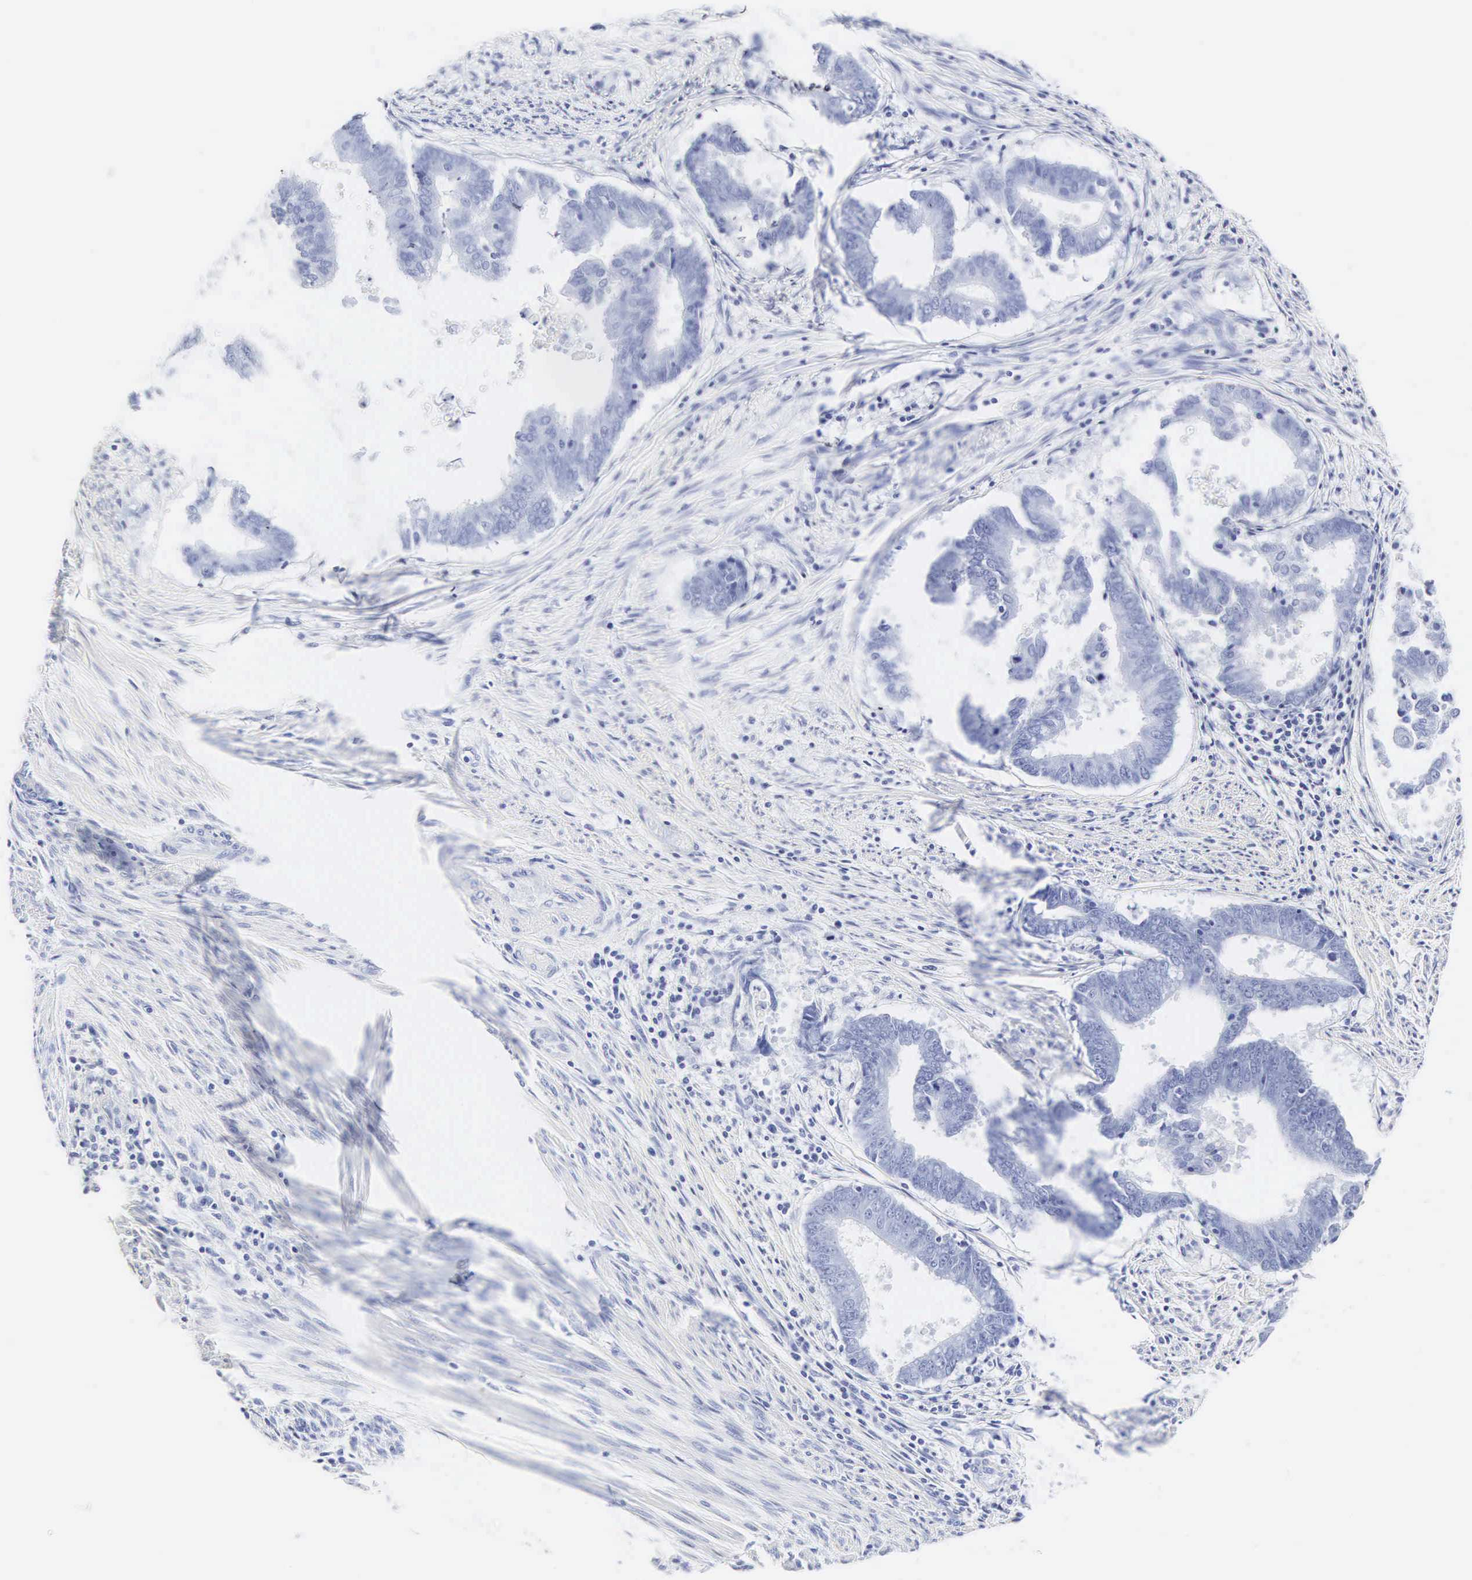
{"staining": {"intensity": "negative", "quantity": "none", "location": "none"}, "tissue": "endometrial cancer", "cell_type": "Tumor cells", "image_type": "cancer", "snomed": [{"axis": "morphology", "description": "Adenocarcinoma, NOS"}, {"axis": "topography", "description": "Endometrium"}], "caption": "DAB (3,3'-diaminobenzidine) immunohistochemical staining of human adenocarcinoma (endometrial) exhibits no significant positivity in tumor cells.", "gene": "INS", "patient": {"sex": "female", "age": 63}}